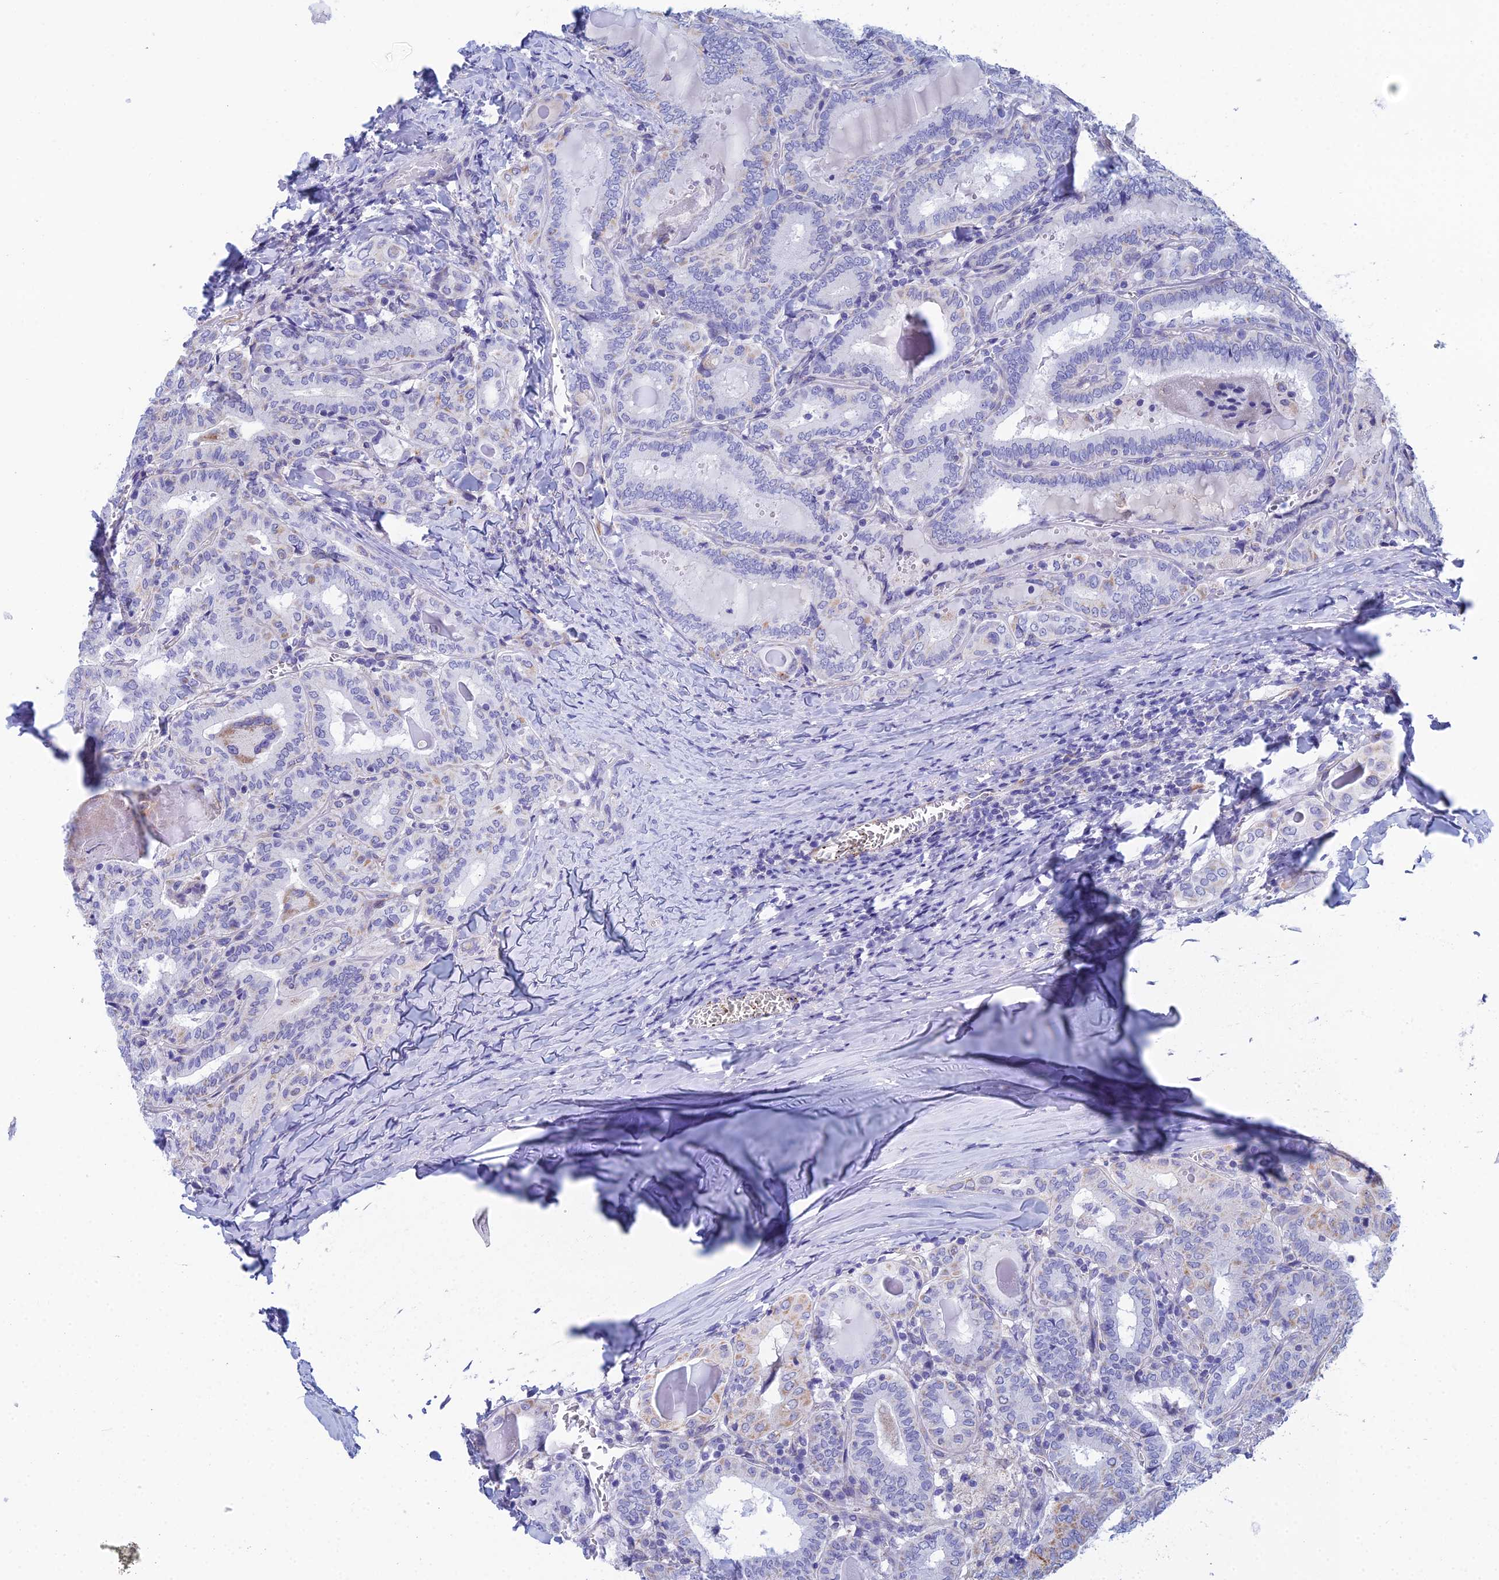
{"staining": {"intensity": "negative", "quantity": "none", "location": "none"}, "tissue": "thyroid cancer", "cell_type": "Tumor cells", "image_type": "cancer", "snomed": [{"axis": "morphology", "description": "Papillary adenocarcinoma, NOS"}, {"axis": "topography", "description": "Thyroid gland"}], "caption": "This is a histopathology image of IHC staining of papillary adenocarcinoma (thyroid), which shows no expression in tumor cells.", "gene": "CFAP210", "patient": {"sex": "female", "age": 72}}